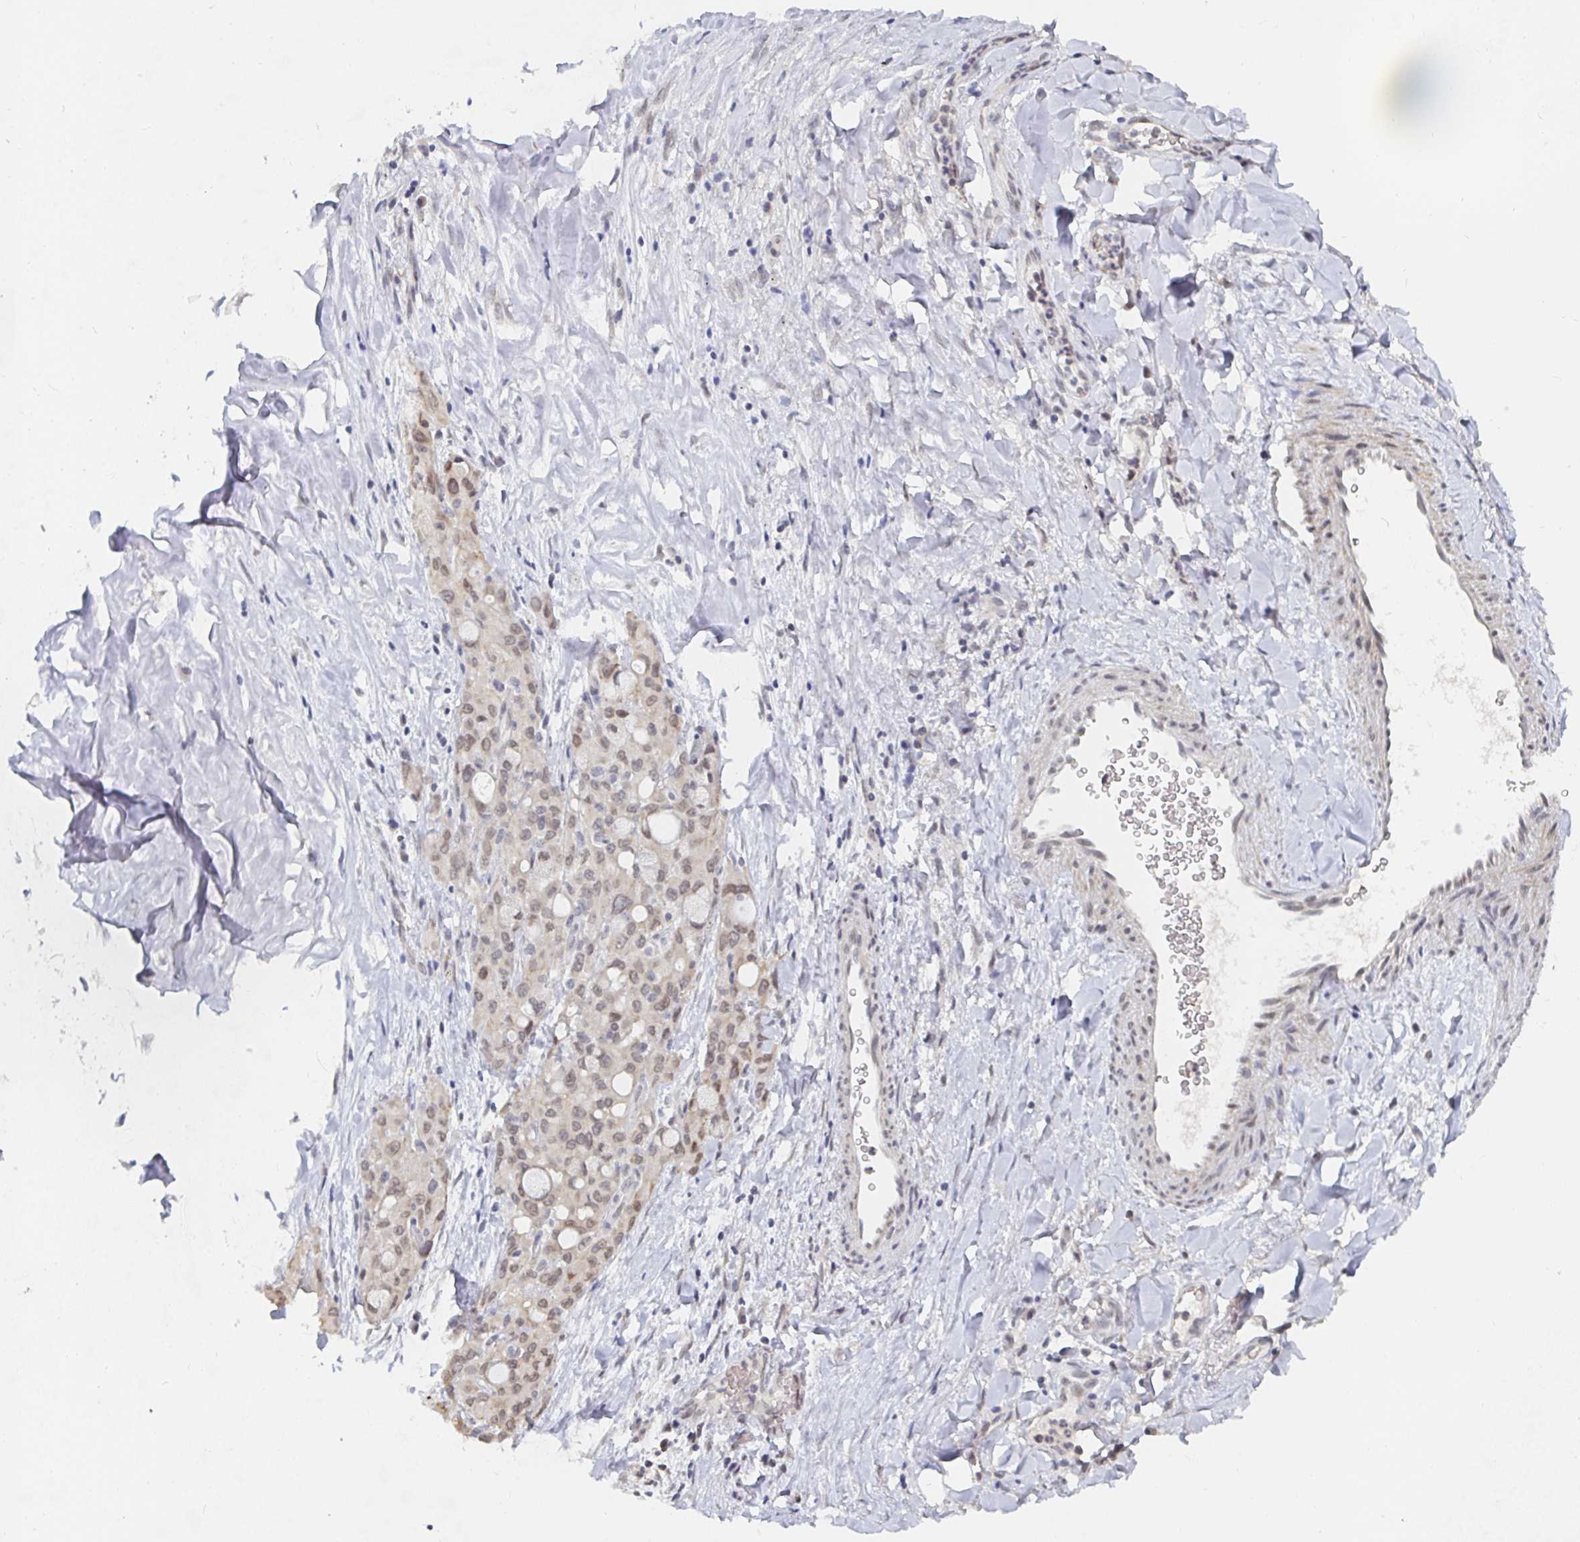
{"staining": {"intensity": "weak", "quantity": "25%-75%", "location": "nuclear"}, "tissue": "lung cancer", "cell_type": "Tumor cells", "image_type": "cancer", "snomed": [{"axis": "morphology", "description": "Adenocarcinoma, NOS"}, {"axis": "topography", "description": "Lung"}], "caption": "This photomicrograph reveals IHC staining of human adenocarcinoma (lung), with low weak nuclear staining in approximately 25%-75% of tumor cells.", "gene": "CHD2", "patient": {"sex": "female", "age": 44}}